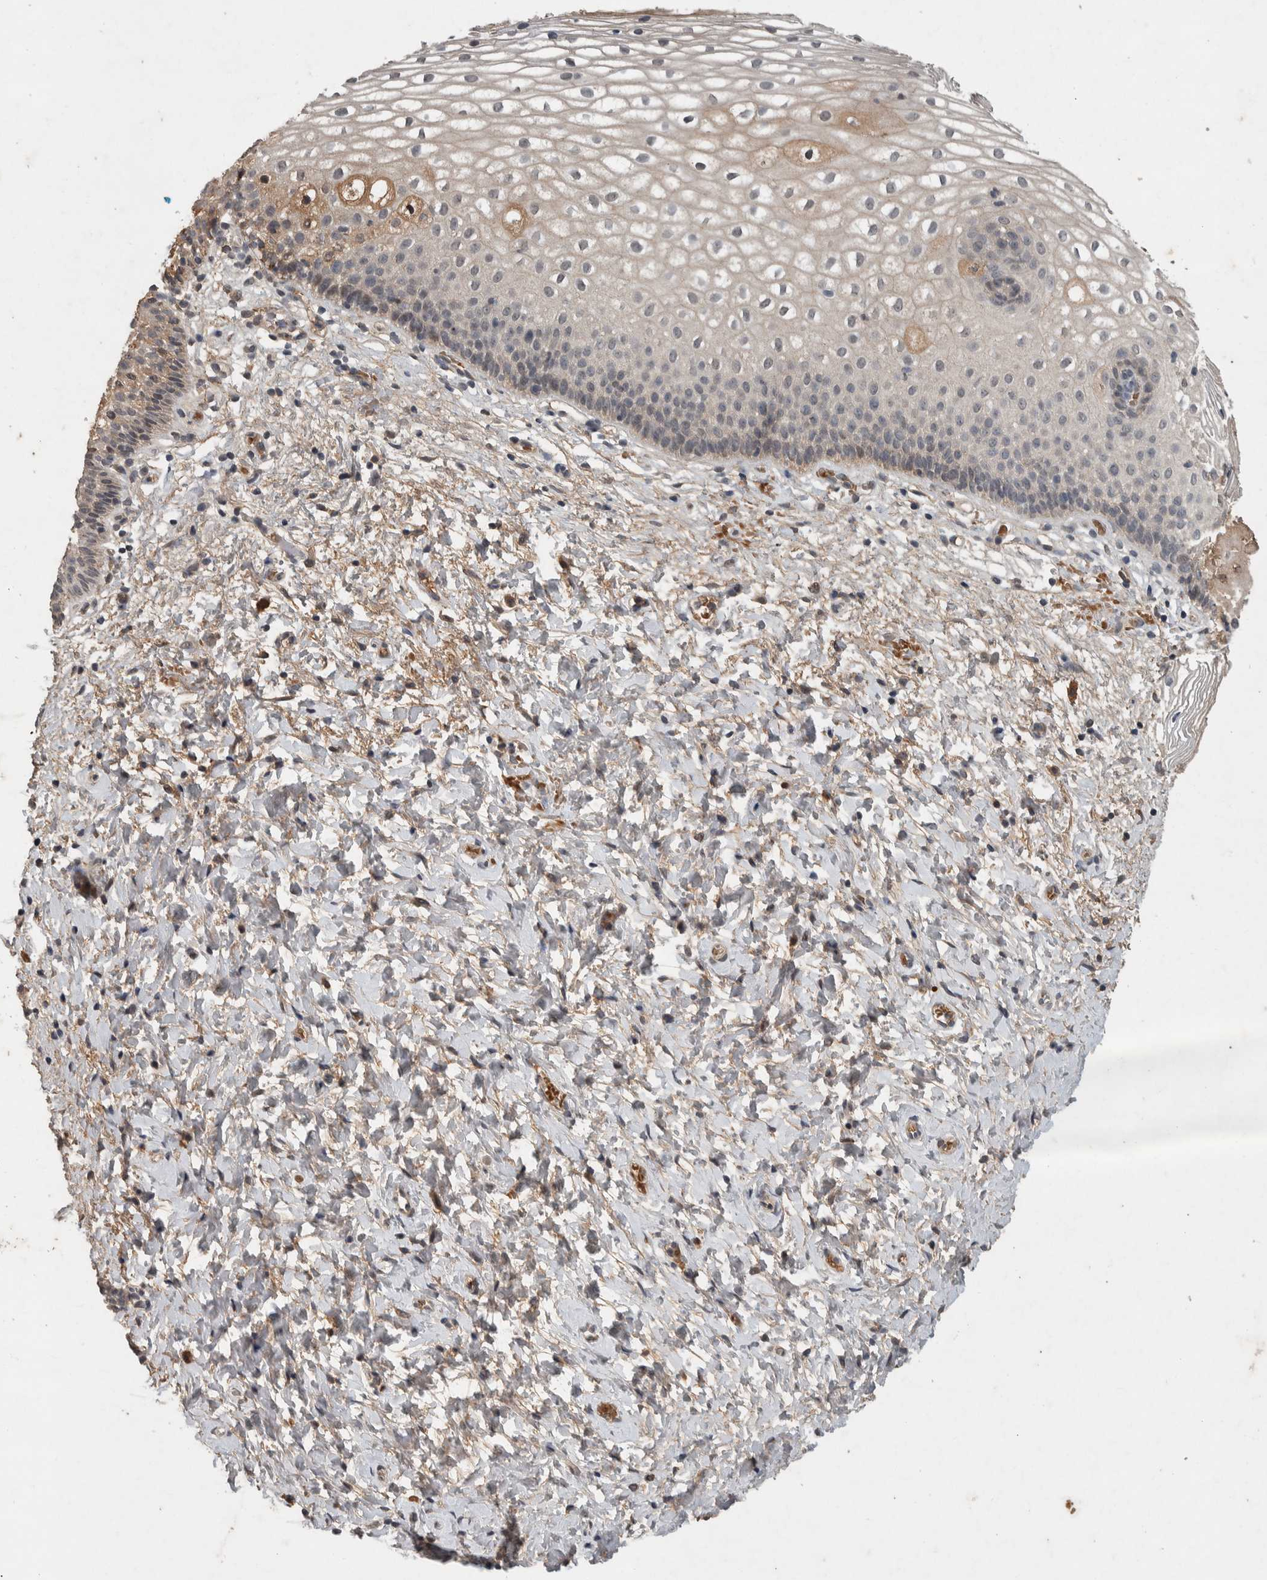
{"staining": {"intensity": "weak", "quantity": "<25%", "location": "cytoplasmic/membranous"}, "tissue": "cervix", "cell_type": "Squamous epithelial cells", "image_type": "normal", "snomed": [{"axis": "morphology", "description": "Normal tissue, NOS"}, {"axis": "topography", "description": "Cervix"}], "caption": "IHC histopathology image of normal cervix: cervix stained with DAB exhibits no significant protein expression in squamous epithelial cells. (Stains: DAB (3,3'-diaminobenzidine) immunohistochemistry with hematoxylin counter stain, Microscopy: brightfield microscopy at high magnification).", "gene": "CHRM3", "patient": {"sex": "female", "age": 72}}